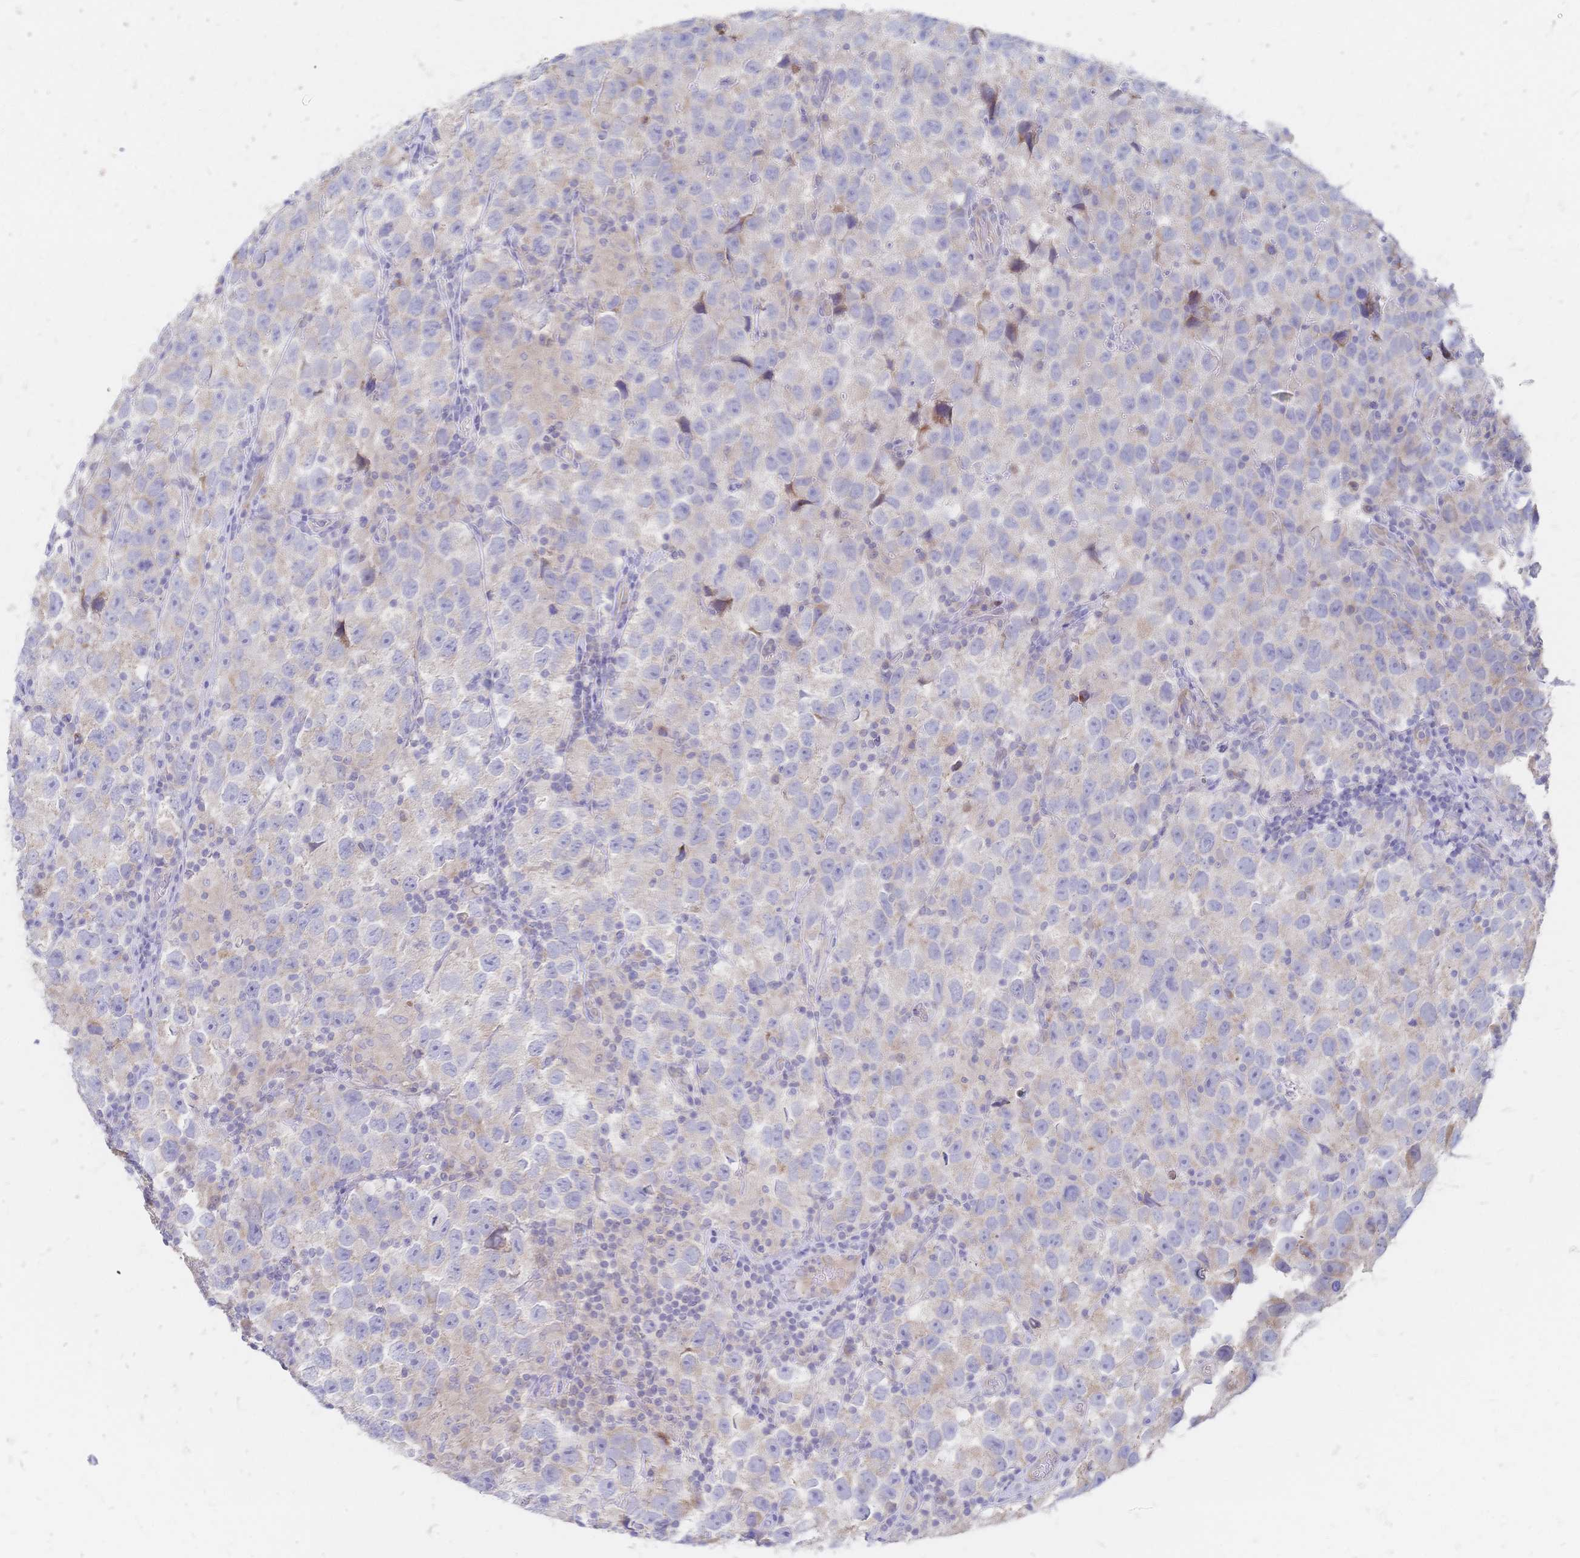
{"staining": {"intensity": "weak", "quantity": "<25%", "location": "cytoplasmic/membranous"}, "tissue": "testis cancer", "cell_type": "Tumor cells", "image_type": "cancer", "snomed": [{"axis": "morphology", "description": "Seminoma, NOS"}, {"axis": "topography", "description": "Testis"}], "caption": "This is a histopathology image of immunohistochemistry staining of testis cancer, which shows no staining in tumor cells.", "gene": "VWC2L", "patient": {"sex": "male", "age": 26}}